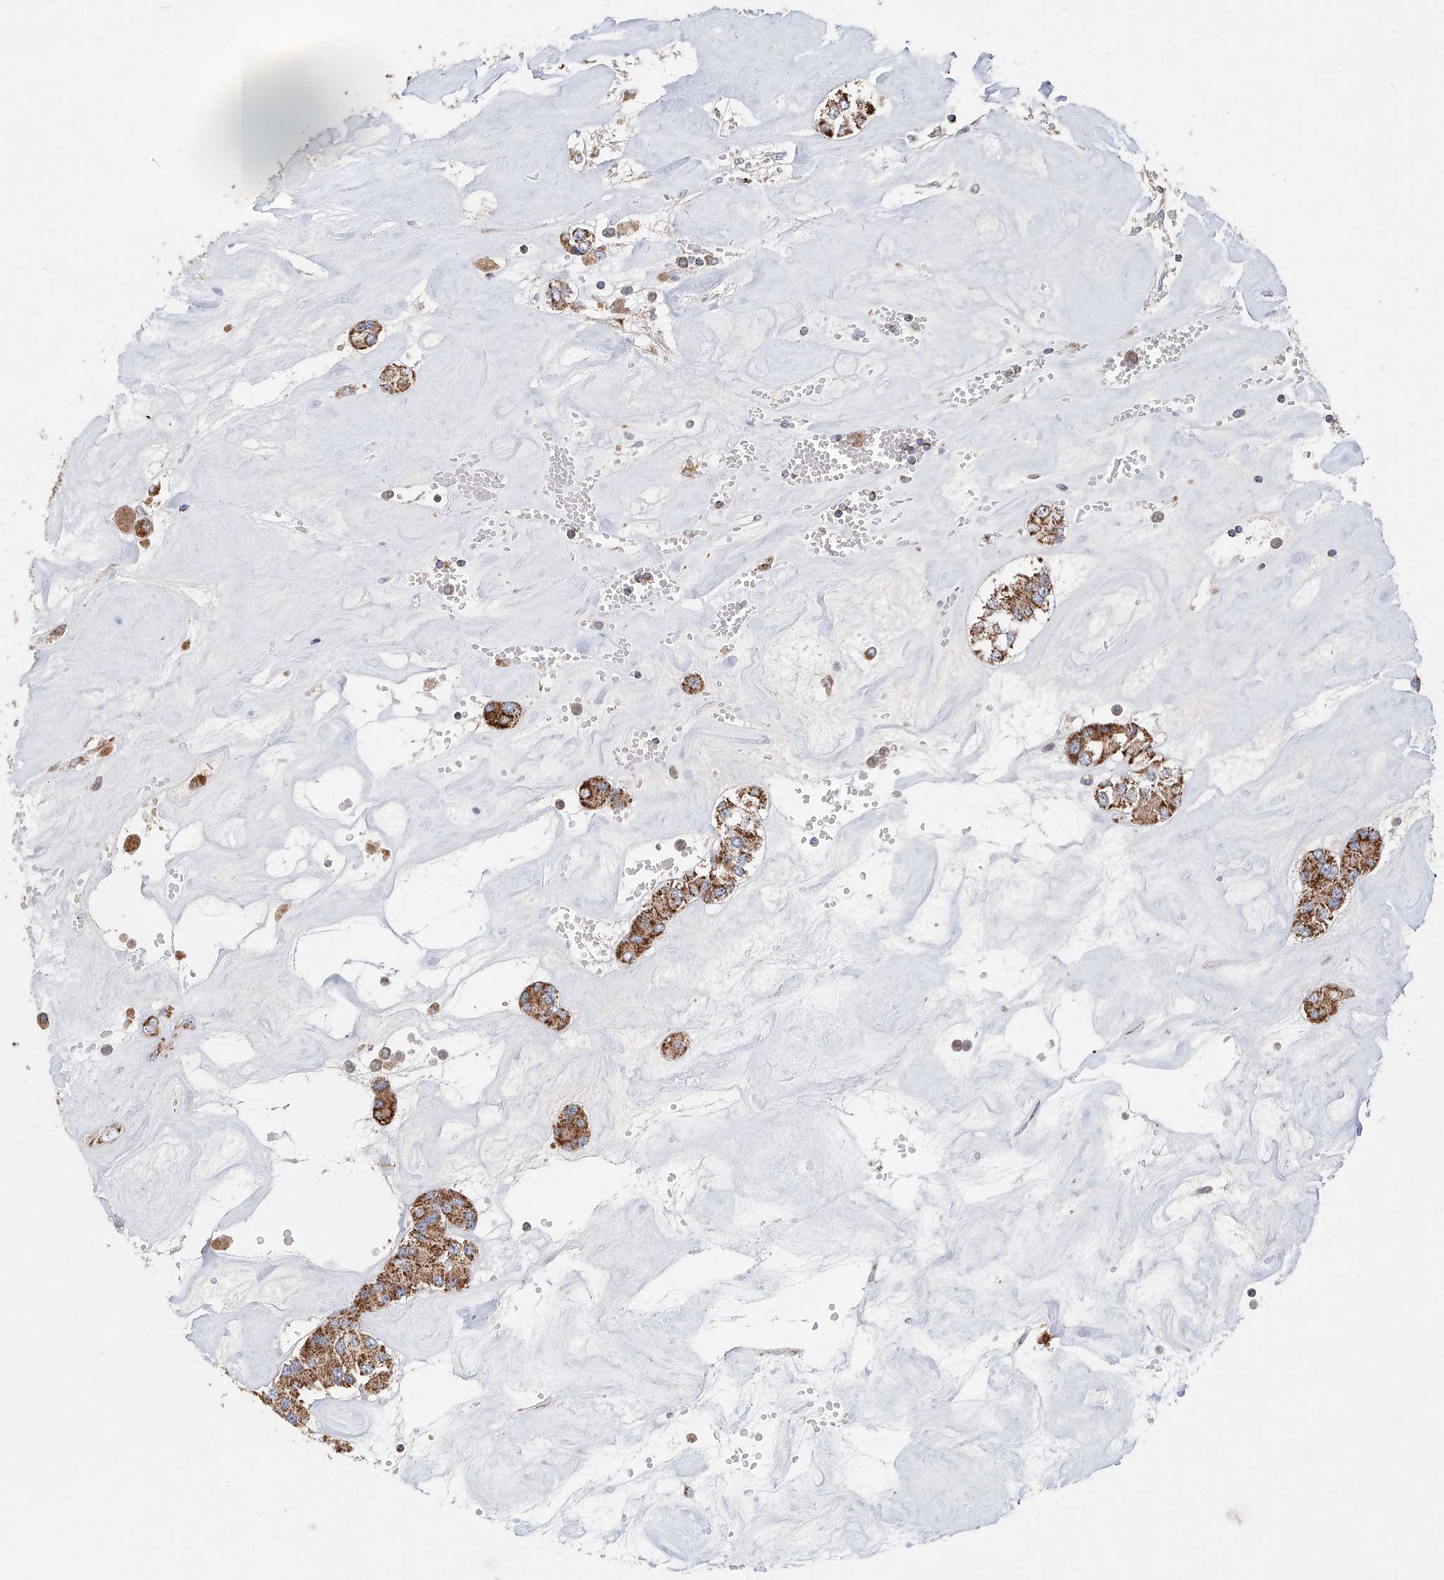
{"staining": {"intensity": "moderate", "quantity": ">75%", "location": "cytoplasmic/membranous"}, "tissue": "carcinoid", "cell_type": "Tumor cells", "image_type": "cancer", "snomed": [{"axis": "morphology", "description": "Carcinoid, malignant, NOS"}, {"axis": "topography", "description": "Pancreas"}], "caption": "Carcinoid was stained to show a protein in brown. There is medium levels of moderate cytoplasmic/membranous staining in about >75% of tumor cells.", "gene": "MCL1", "patient": {"sex": "male", "age": 41}}